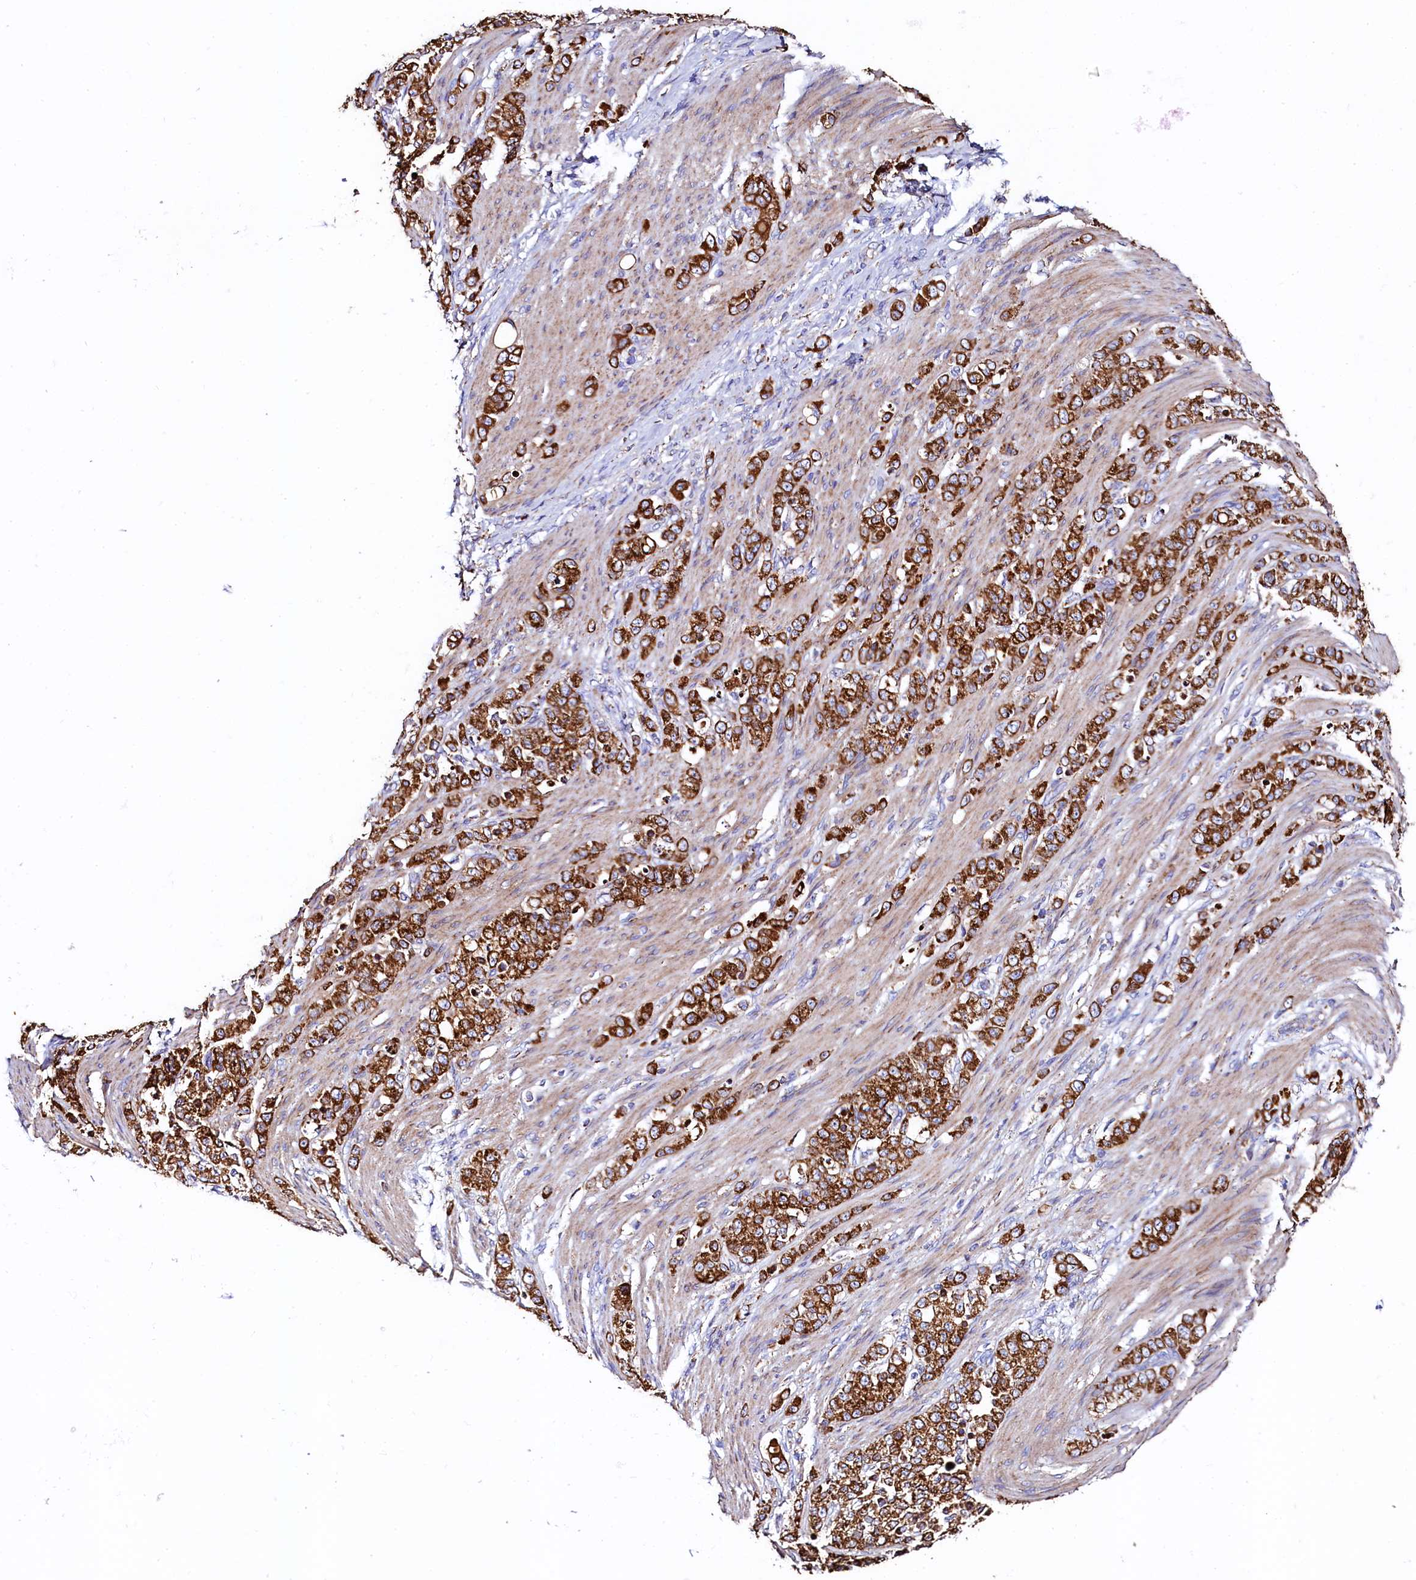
{"staining": {"intensity": "strong", "quantity": ">75%", "location": "cytoplasmic/membranous"}, "tissue": "stomach cancer", "cell_type": "Tumor cells", "image_type": "cancer", "snomed": [{"axis": "morphology", "description": "Adenocarcinoma, NOS"}, {"axis": "topography", "description": "Stomach"}], "caption": "Protein staining by immunohistochemistry exhibits strong cytoplasmic/membranous staining in approximately >75% of tumor cells in stomach cancer (adenocarcinoma).", "gene": "CLYBL", "patient": {"sex": "female", "age": 79}}